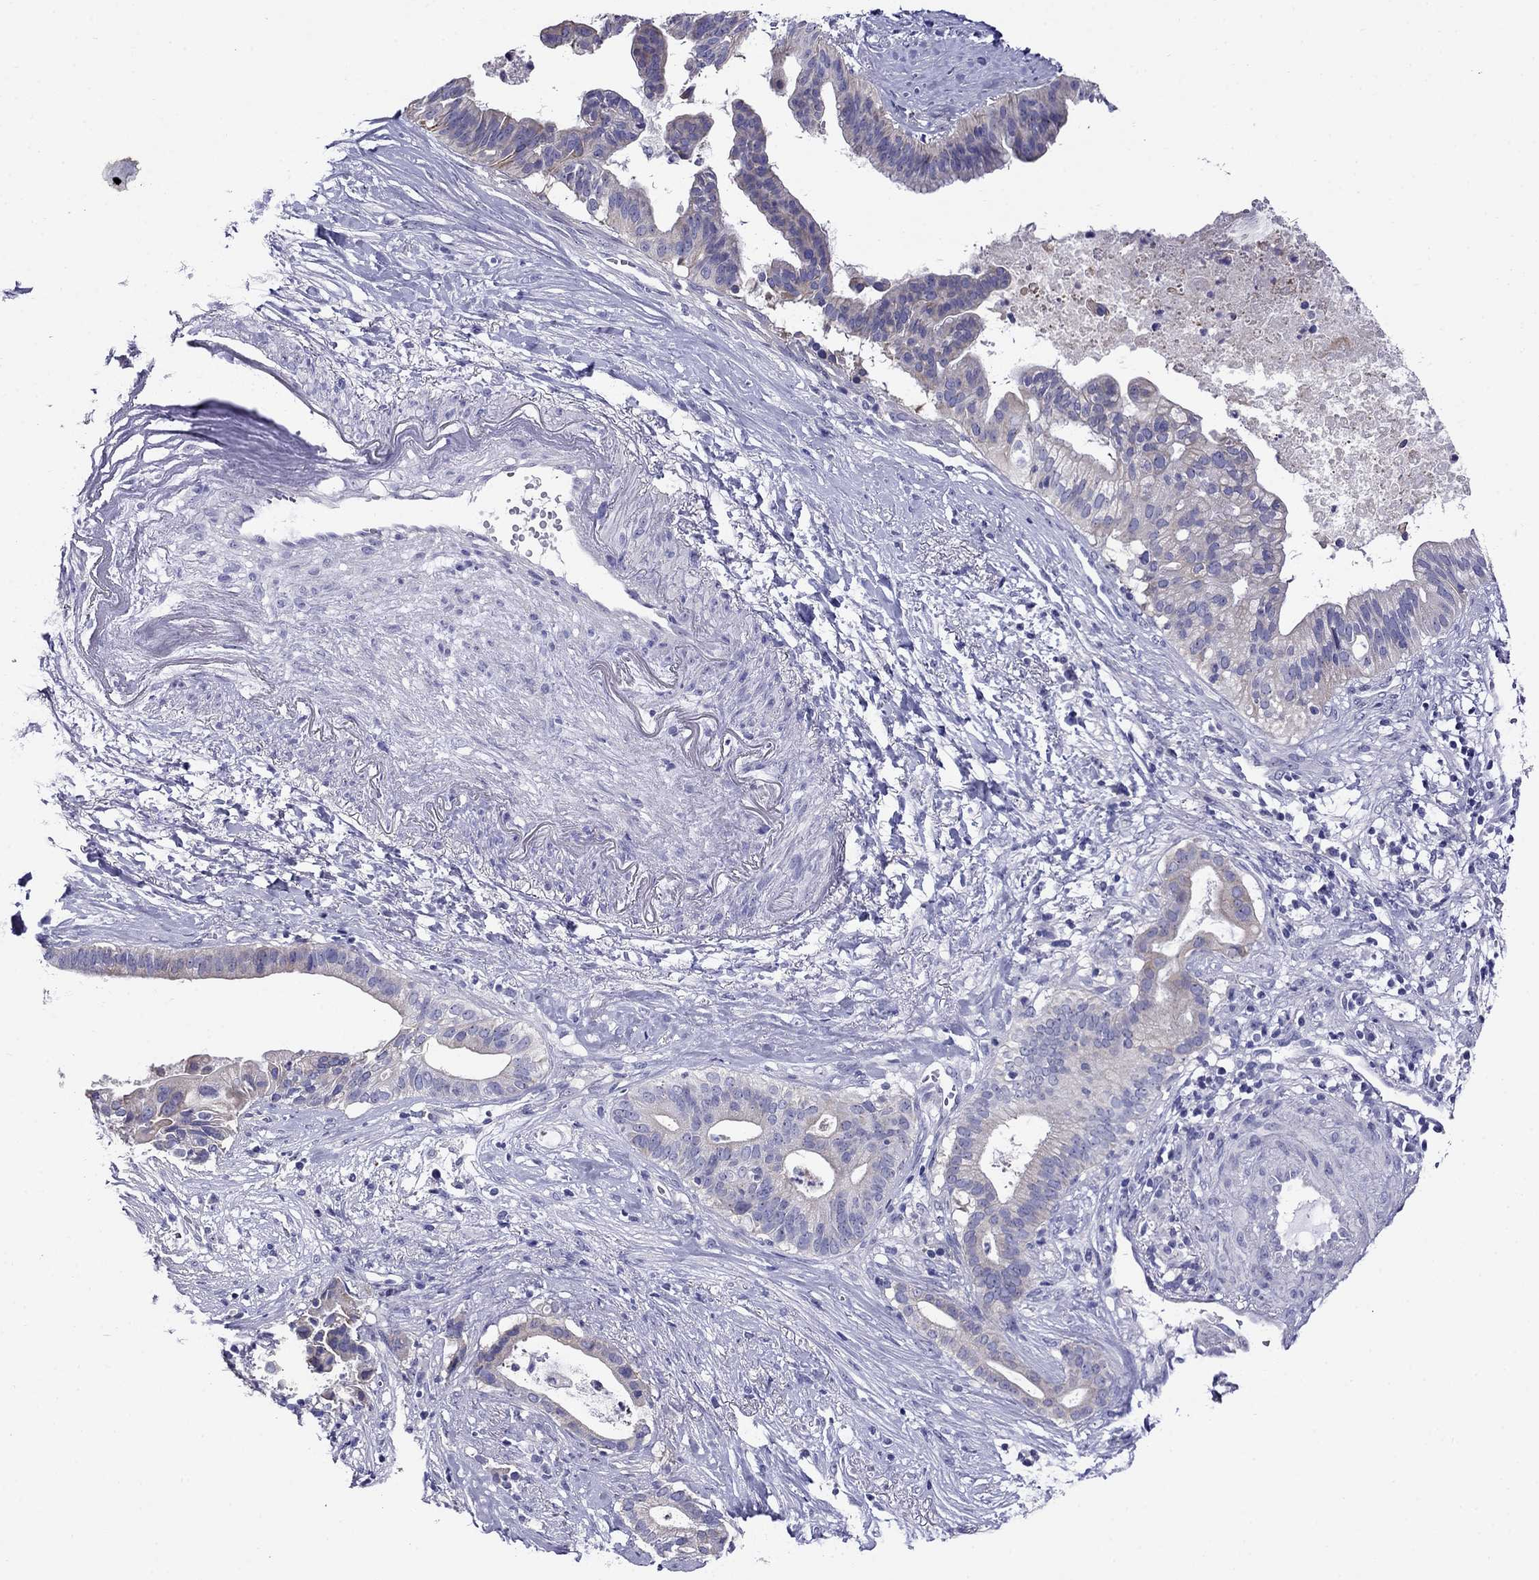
{"staining": {"intensity": "weak", "quantity": "25%-75%", "location": "cytoplasmic/membranous"}, "tissue": "pancreatic cancer", "cell_type": "Tumor cells", "image_type": "cancer", "snomed": [{"axis": "morphology", "description": "Adenocarcinoma, NOS"}, {"axis": "topography", "description": "Pancreas"}], "caption": "Protein expression analysis of pancreatic adenocarcinoma reveals weak cytoplasmic/membranous expression in approximately 25%-75% of tumor cells.", "gene": "SCG2", "patient": {"sex": "male", "age": 61}}